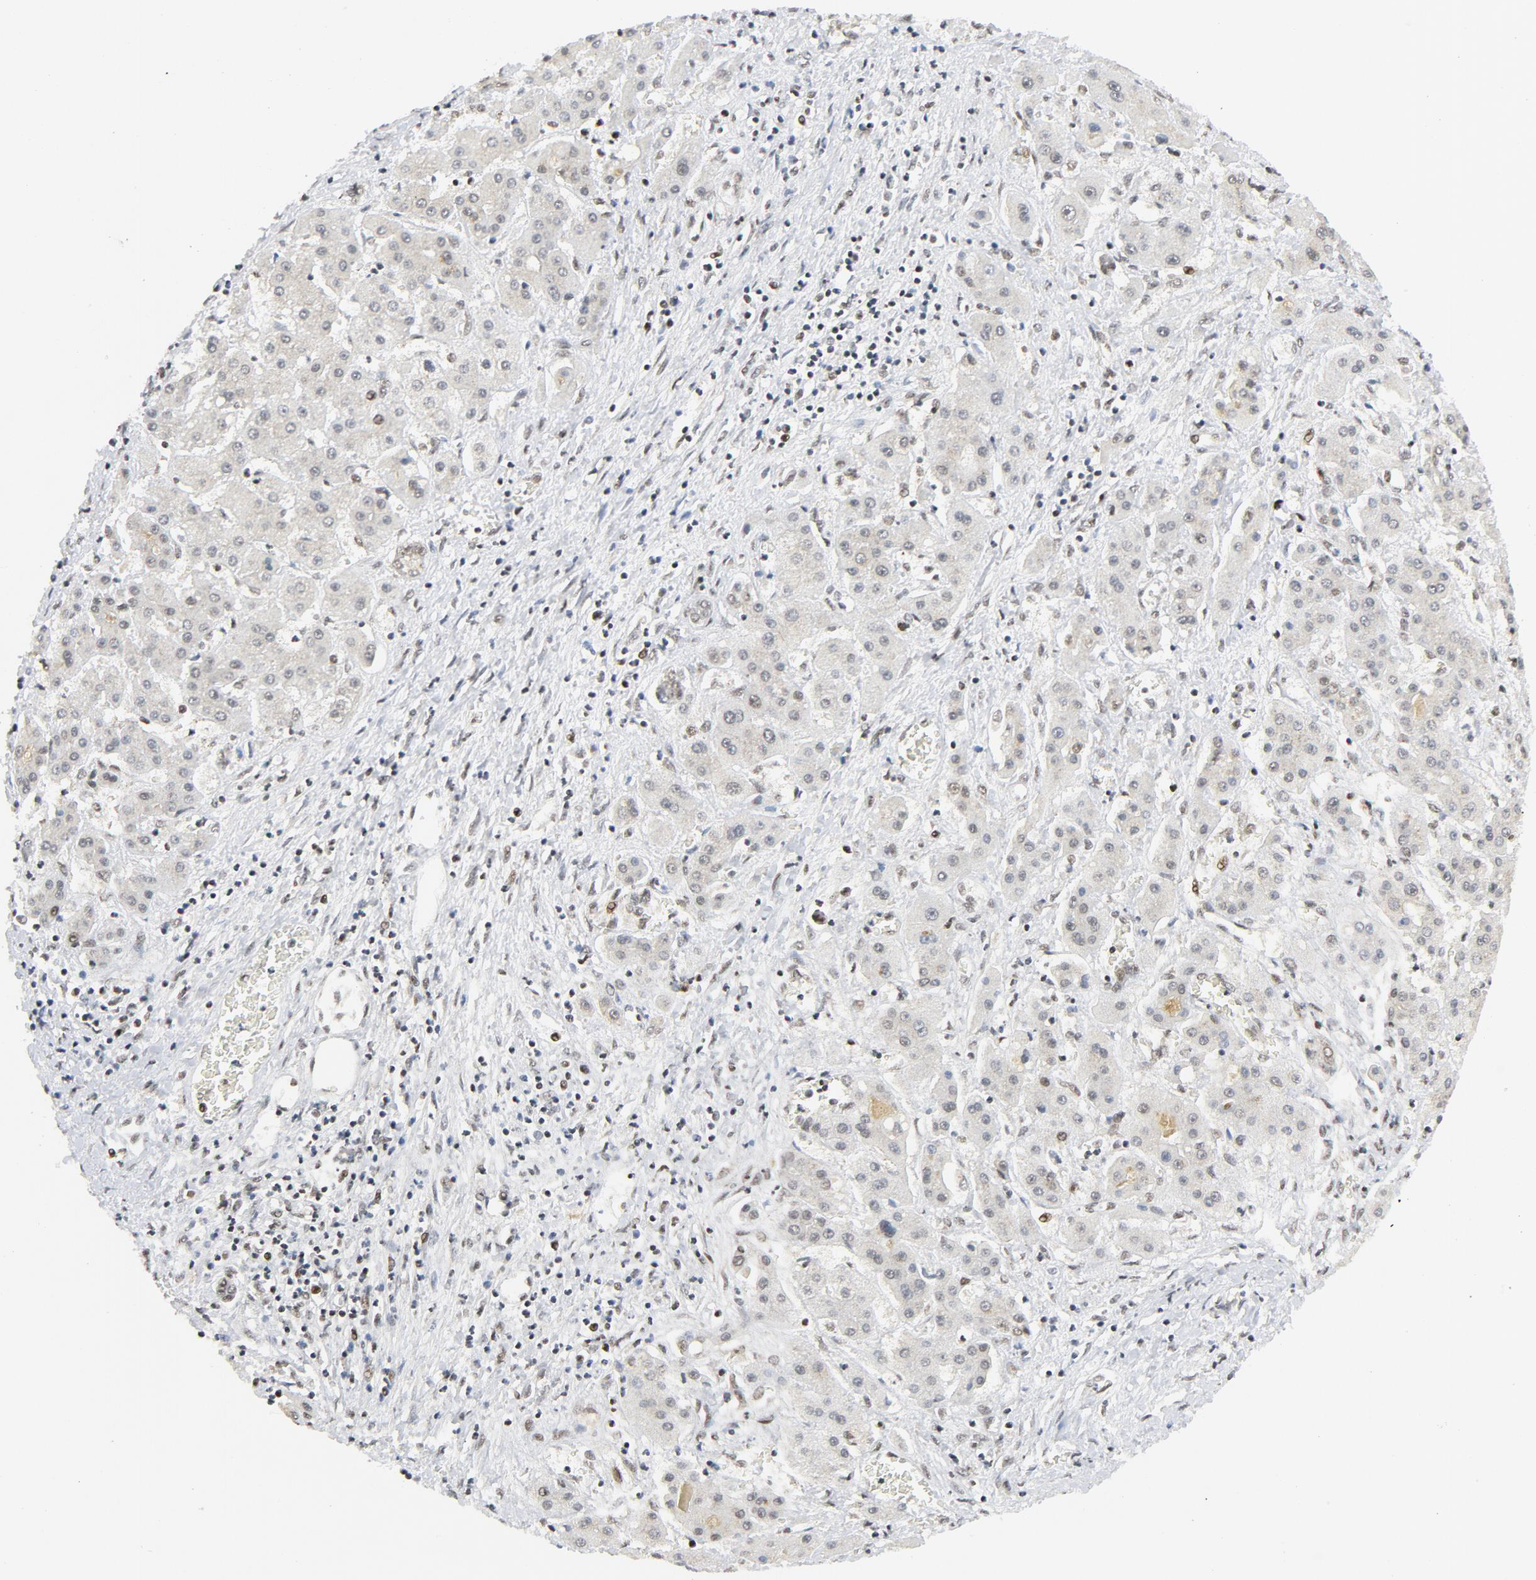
{"staining": {"intensity": "negative", "quantity": "none", "location": "none"}, "tissue": "liver cancer", "cell_type": "Tumor cells", "image_type": "cancer", "snomed": [{"axis": "morphology", "description": "Carcinoma, Hepatocellular, NOS"}, {"axis": "topography", "description": "Liver"}], "caption": "IHC image of neoplastic tissue: hepatocellular carcinoma (liver) stained with DAB (3,3'-diaminobenzidine) exhibits no significant protein positivity in tumor cells.", "gene": "ERCC1", "patient": {"sex": "male", "age": 24}}